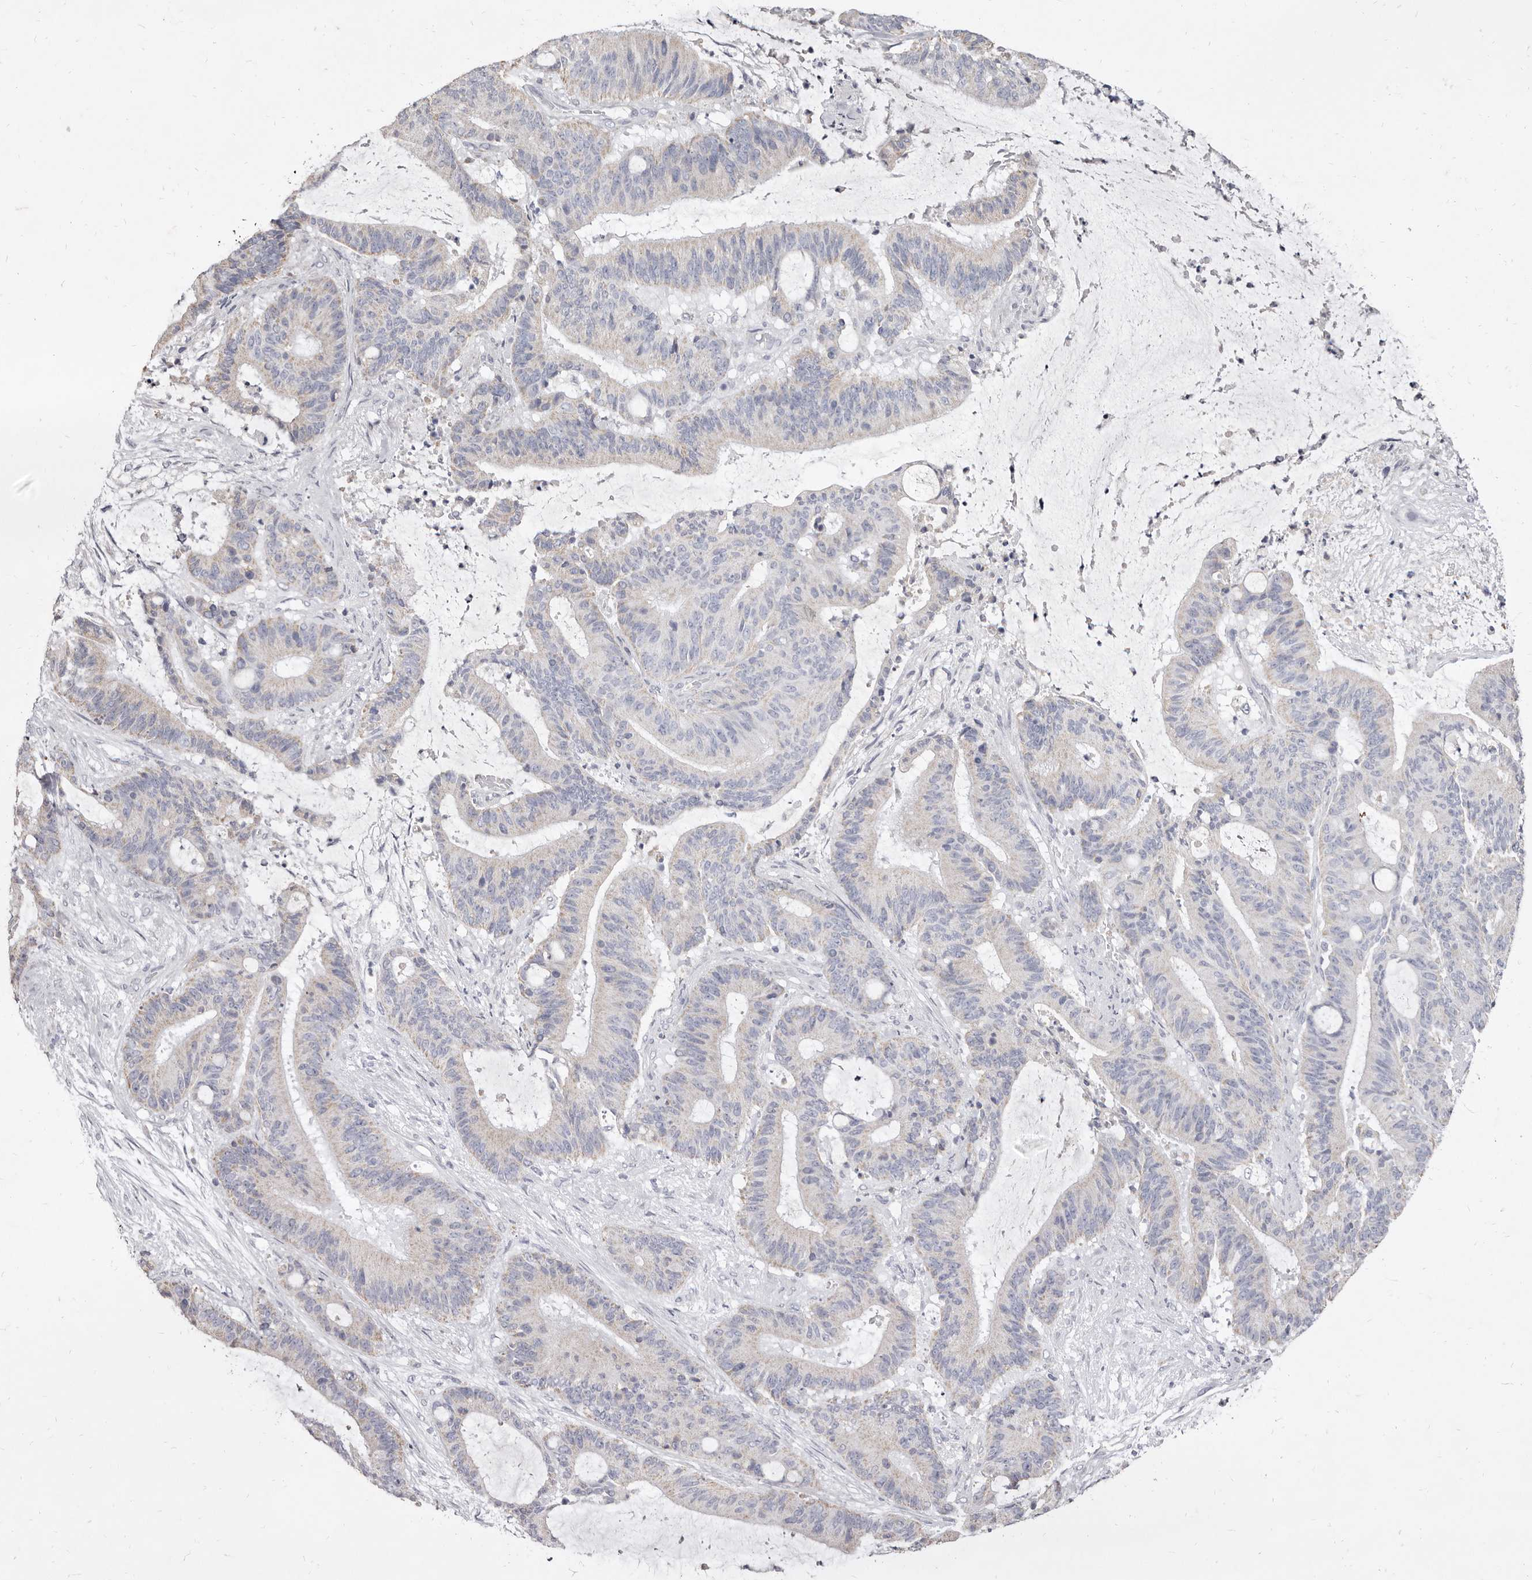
{"staining": {"intensity": "weak", "quantity": "<25%", "location": "cytoplasmic/membranous"}, "tissue": "liver cancer", "cell_type": "Tumor cells", "image_type": "cancer", "snomed": [{"axis": "morphology", "description": "Normal tissue, NOS"}, {"axis": "morphology", "description": "Cholangiocarcinoma"}, {"axis": "topography", "description": "Liver"}, {"axis": "topography", "description": "Peripheral nerve tissue"}], "caption": "Tumor cells show no significant staining in cholangiocarcinoma (liver).", "gene": "CYP2E1", "patient": {"sex": "female", "age": 73}}